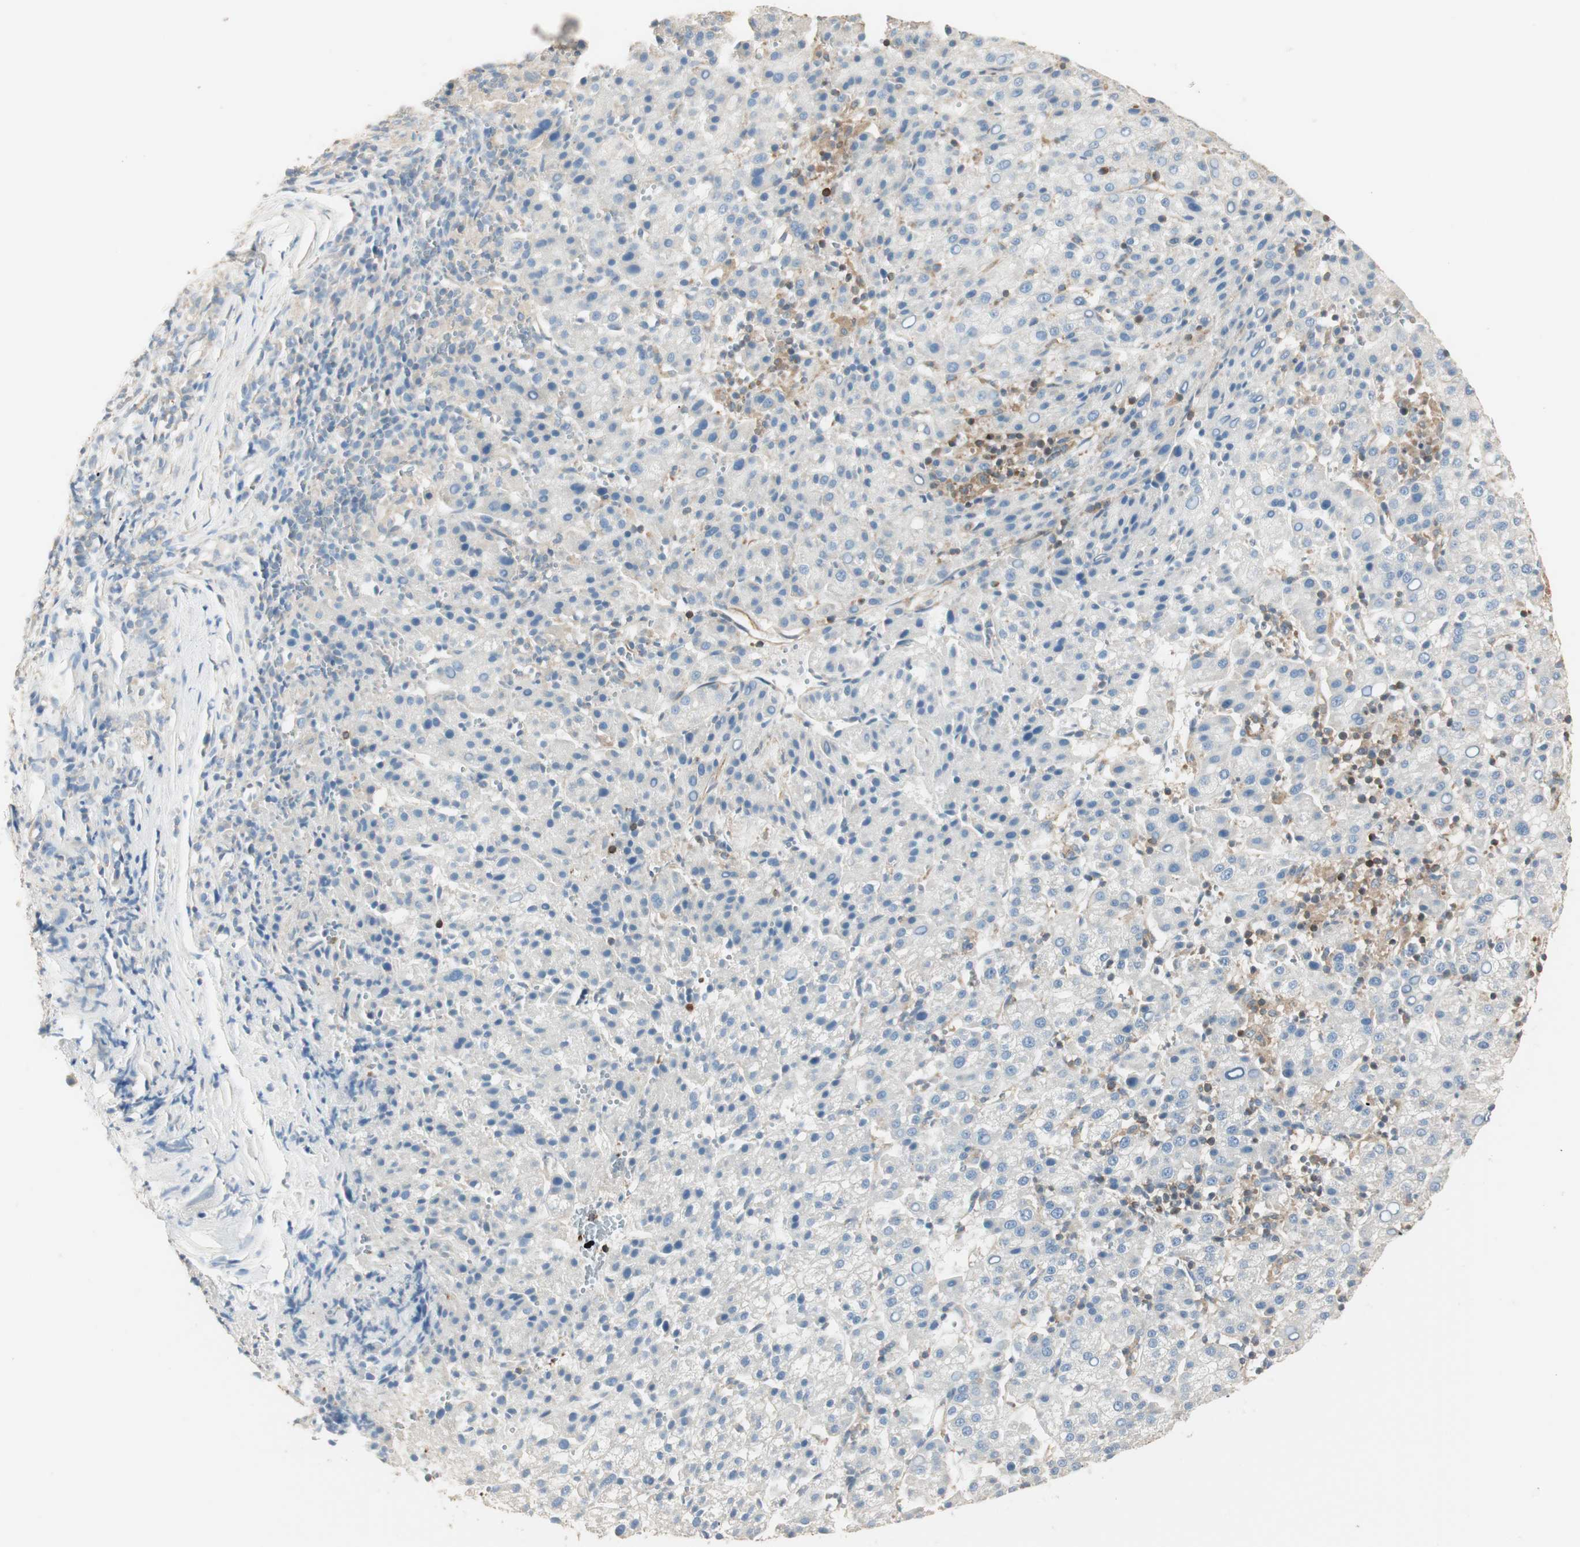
{"staining": {"intensity": "negative", "quantity": "none", "location": "none"}, "tissue": "liver cancer", "cell_type": "Tumor cells", "image_type": "cancer", "snomed": [{"axis": "morphology", "description": "Carcinoma, Hepatocellular, NOS"}, {"axis": "topography", "description": "Liver"}], "caption": "Immunohistochemistry (IHC) of human liver cancer (hepatocellular carcinoma) exhibits no expression in tumor cells.", "gene": "CRLF3", "patient": {"sex": "female", "age": 58}}